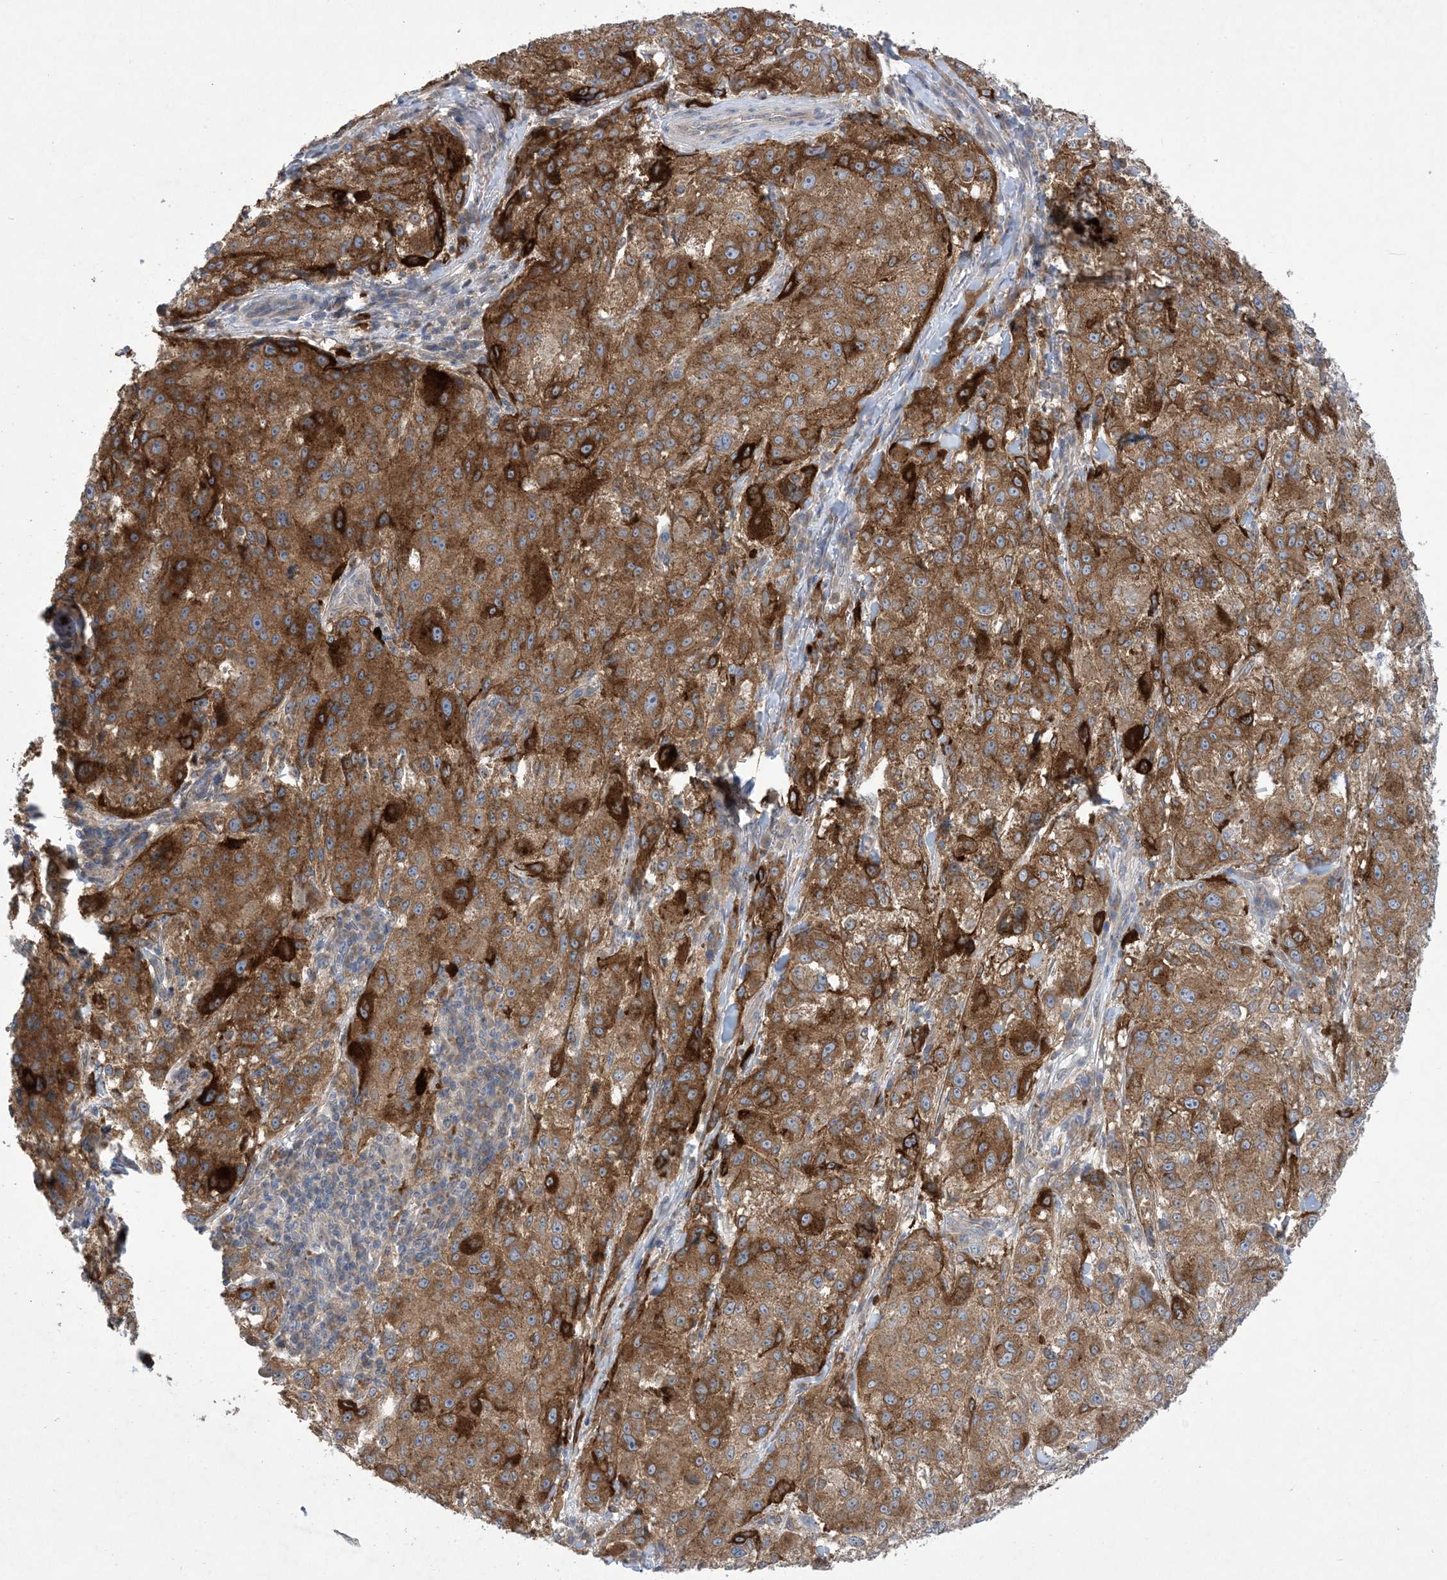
{"staining": {"intensity": "strong", "quantity": ">75%", "location": "cytoplasmic/membranous"}, "tissue": "melanoma", "cell_type": "Tumor cells", "image_type": "cancer", "snomed": [{"axis": "morphology", "description": "Necrosis, NOS"}, {"axis": "morphology", "description": "Malignant melanoma, NOS"}, {"axis": "topography", "description": "Skin"}], "caption": "Protein analysis of melanoma tissue reveals strong cytoplasmic/membranous expression in about >75% of tumor cells.", "gene": "EHBP1", "patient": {"sex": "female", "age": 87}}